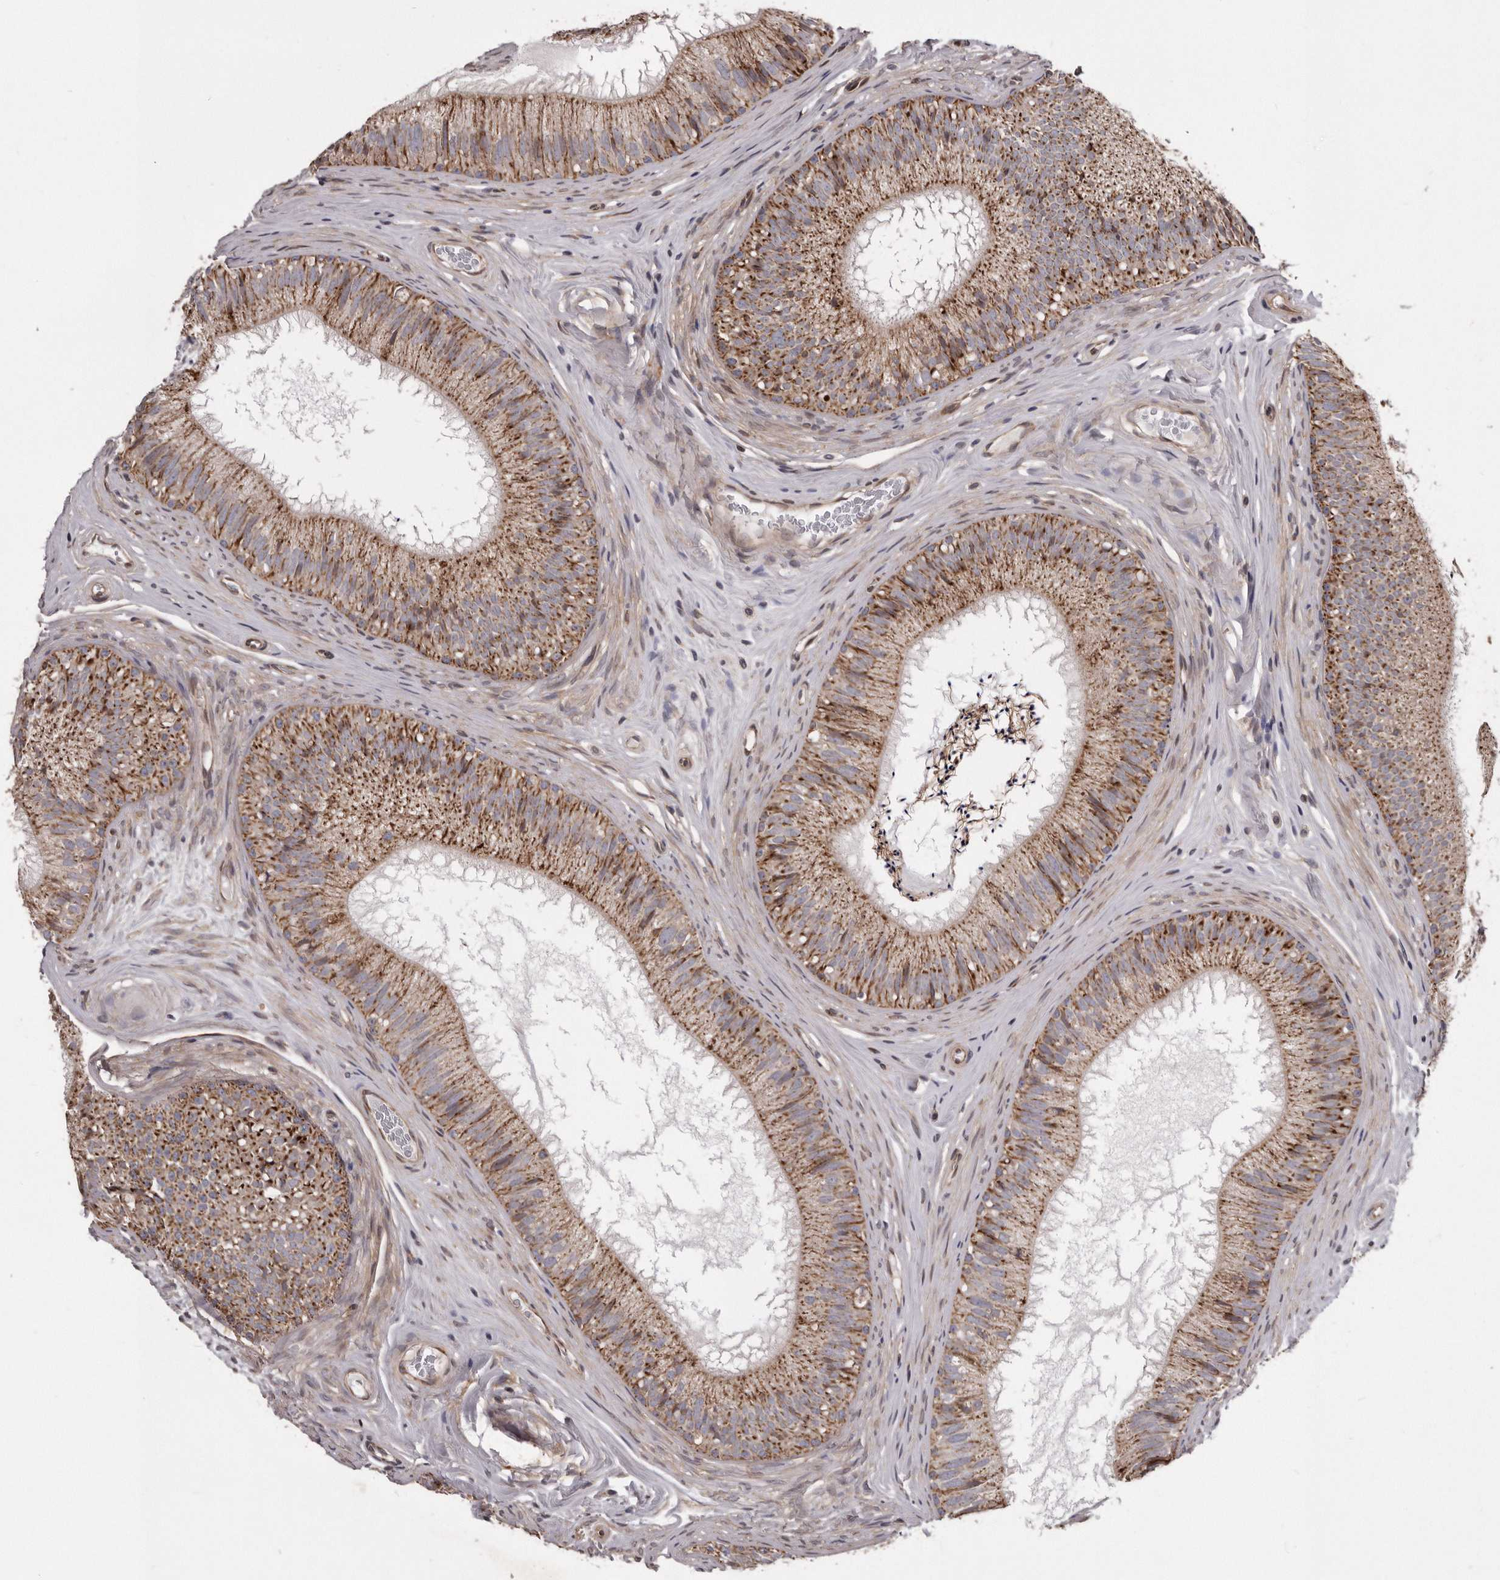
{"staining": {"intensity": "moderate", "quantity": "25%-75%", "location": "cytoplasmic/membranous"}, "tissue": "epididymis", "cell_type": "Glandular cells", "image_type": "normal", "snomed": [{"axis": "morphology", "description": "Normal tissue, NOS"}, {"axis": "topography", "description": "Epididymis"}], "caption": "Immunohistochemistry (IHC) staining of normal epididymis, which demonstrates medium levels of moderate cytoplasmic/membranous staining in about 25%-75% of glandular cells indicating moderate cytoplasmic/membranous protein staining. The staining was performed using DAB (3,3'-diaminobenzidine) (brown) for protein detection and nuclei were counterstained in hematoxylin (blue).", "gene": "ARMCX1", "patient": {"sex": "male", "age": 29}}